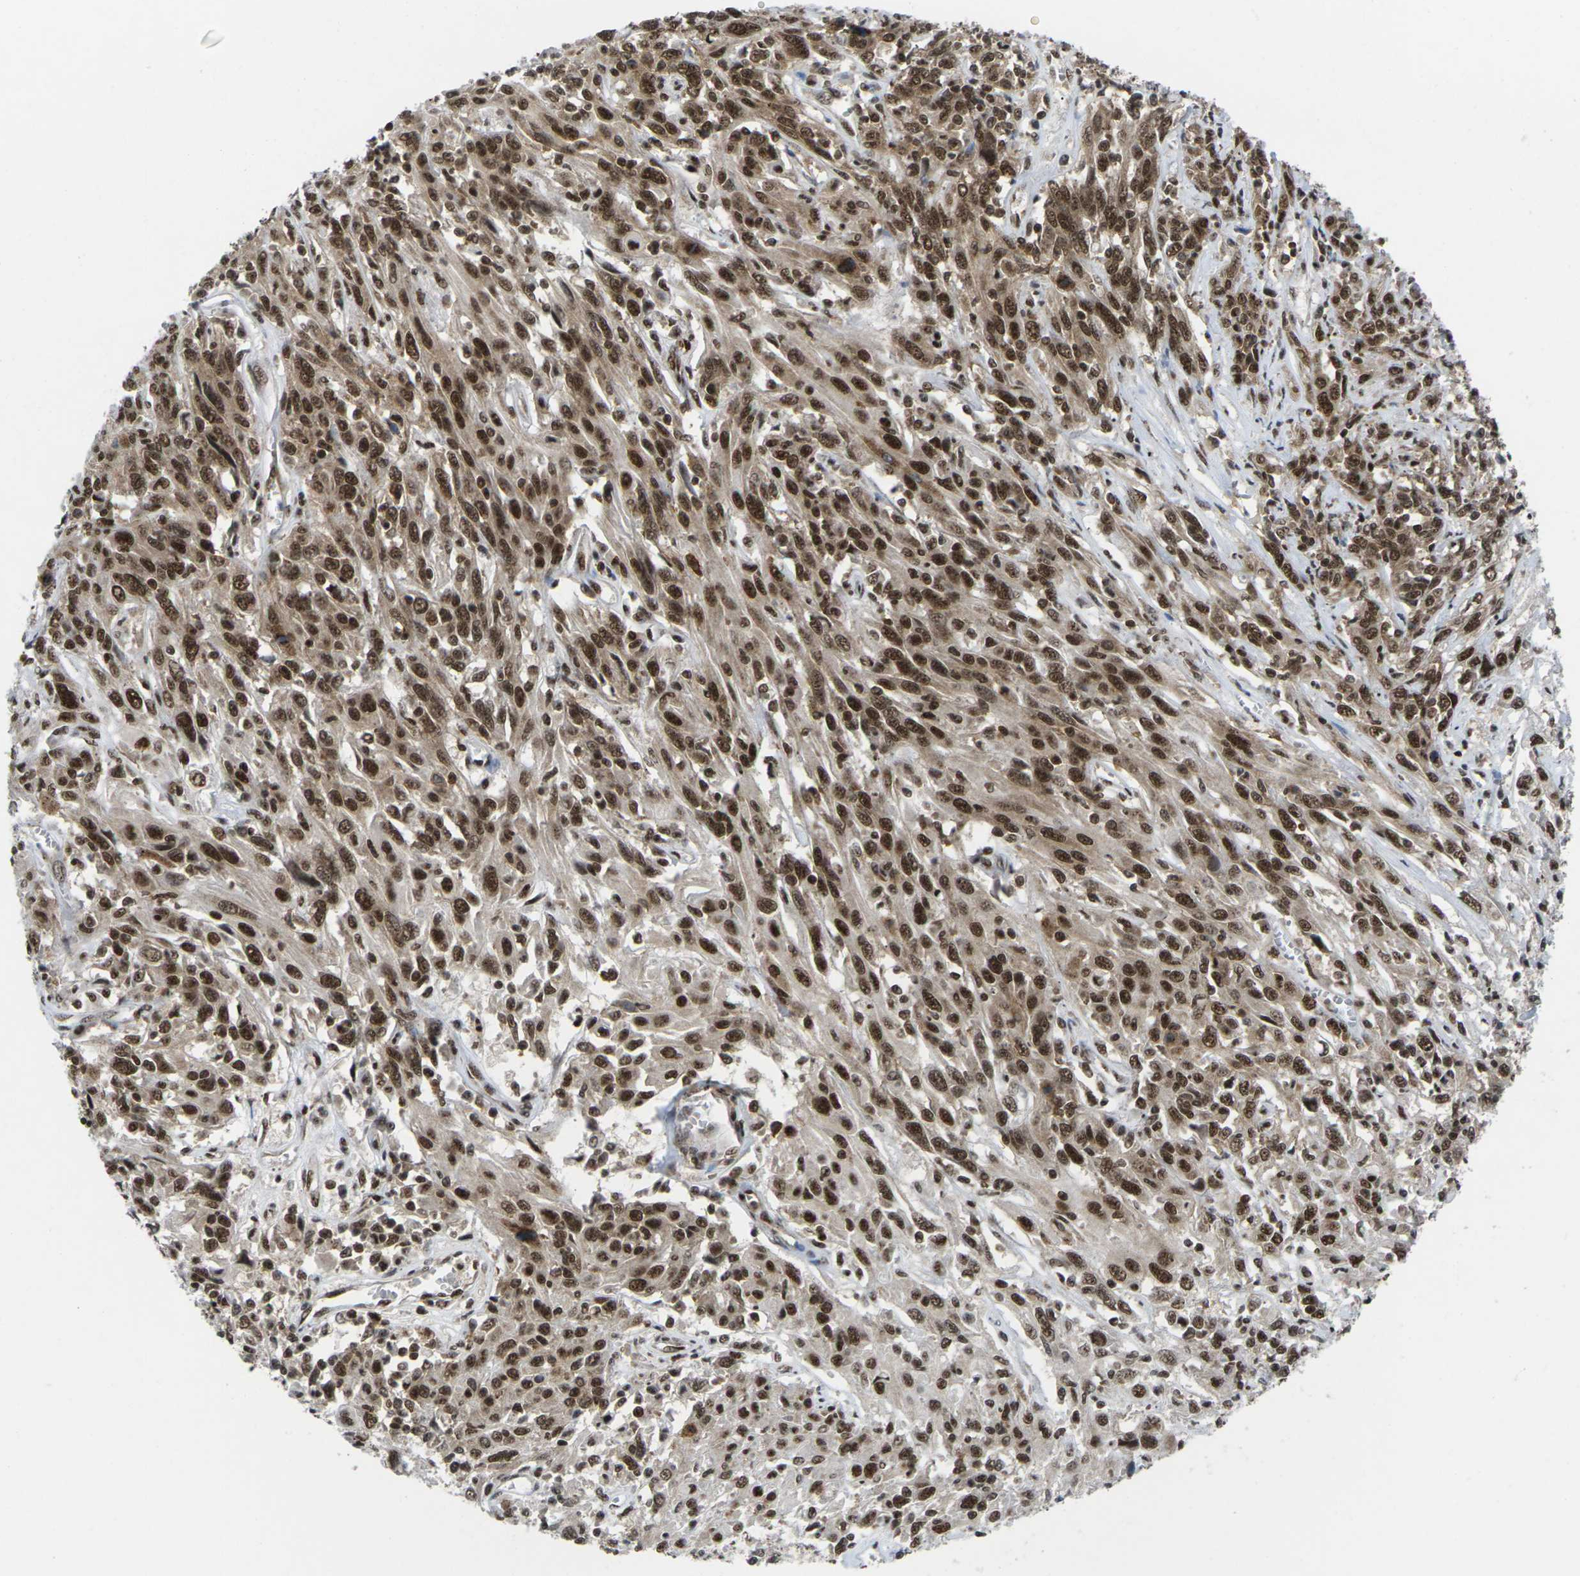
{"staining": {"intensity": "strong", "quantity": ">75%", "location": "cytoplasmic/membranous,nuclear"}, "tissue": "cervical cancer", "cell_type": "Tumor cells", "image_type": "cancer", "snomed": [{"axis": "morphology", "description": "Squamous cell carcinoma, NOS"}, {"axis": "topography", "description": "Cervix"}], "caption": "Immunohistochemistry (IHC) image of neoplastic tissue: human cervical squamous cell carcinoma stained using IHC reveals high levels of strong protein expression localized specifically in the cytoplasmic/membranous and nuclear of tumor cells, appearing as a cytoplasmic/membranous and nuclear brown color.", "gene": "MAGOH", "patient": {"sex": "female", "age": 46}}